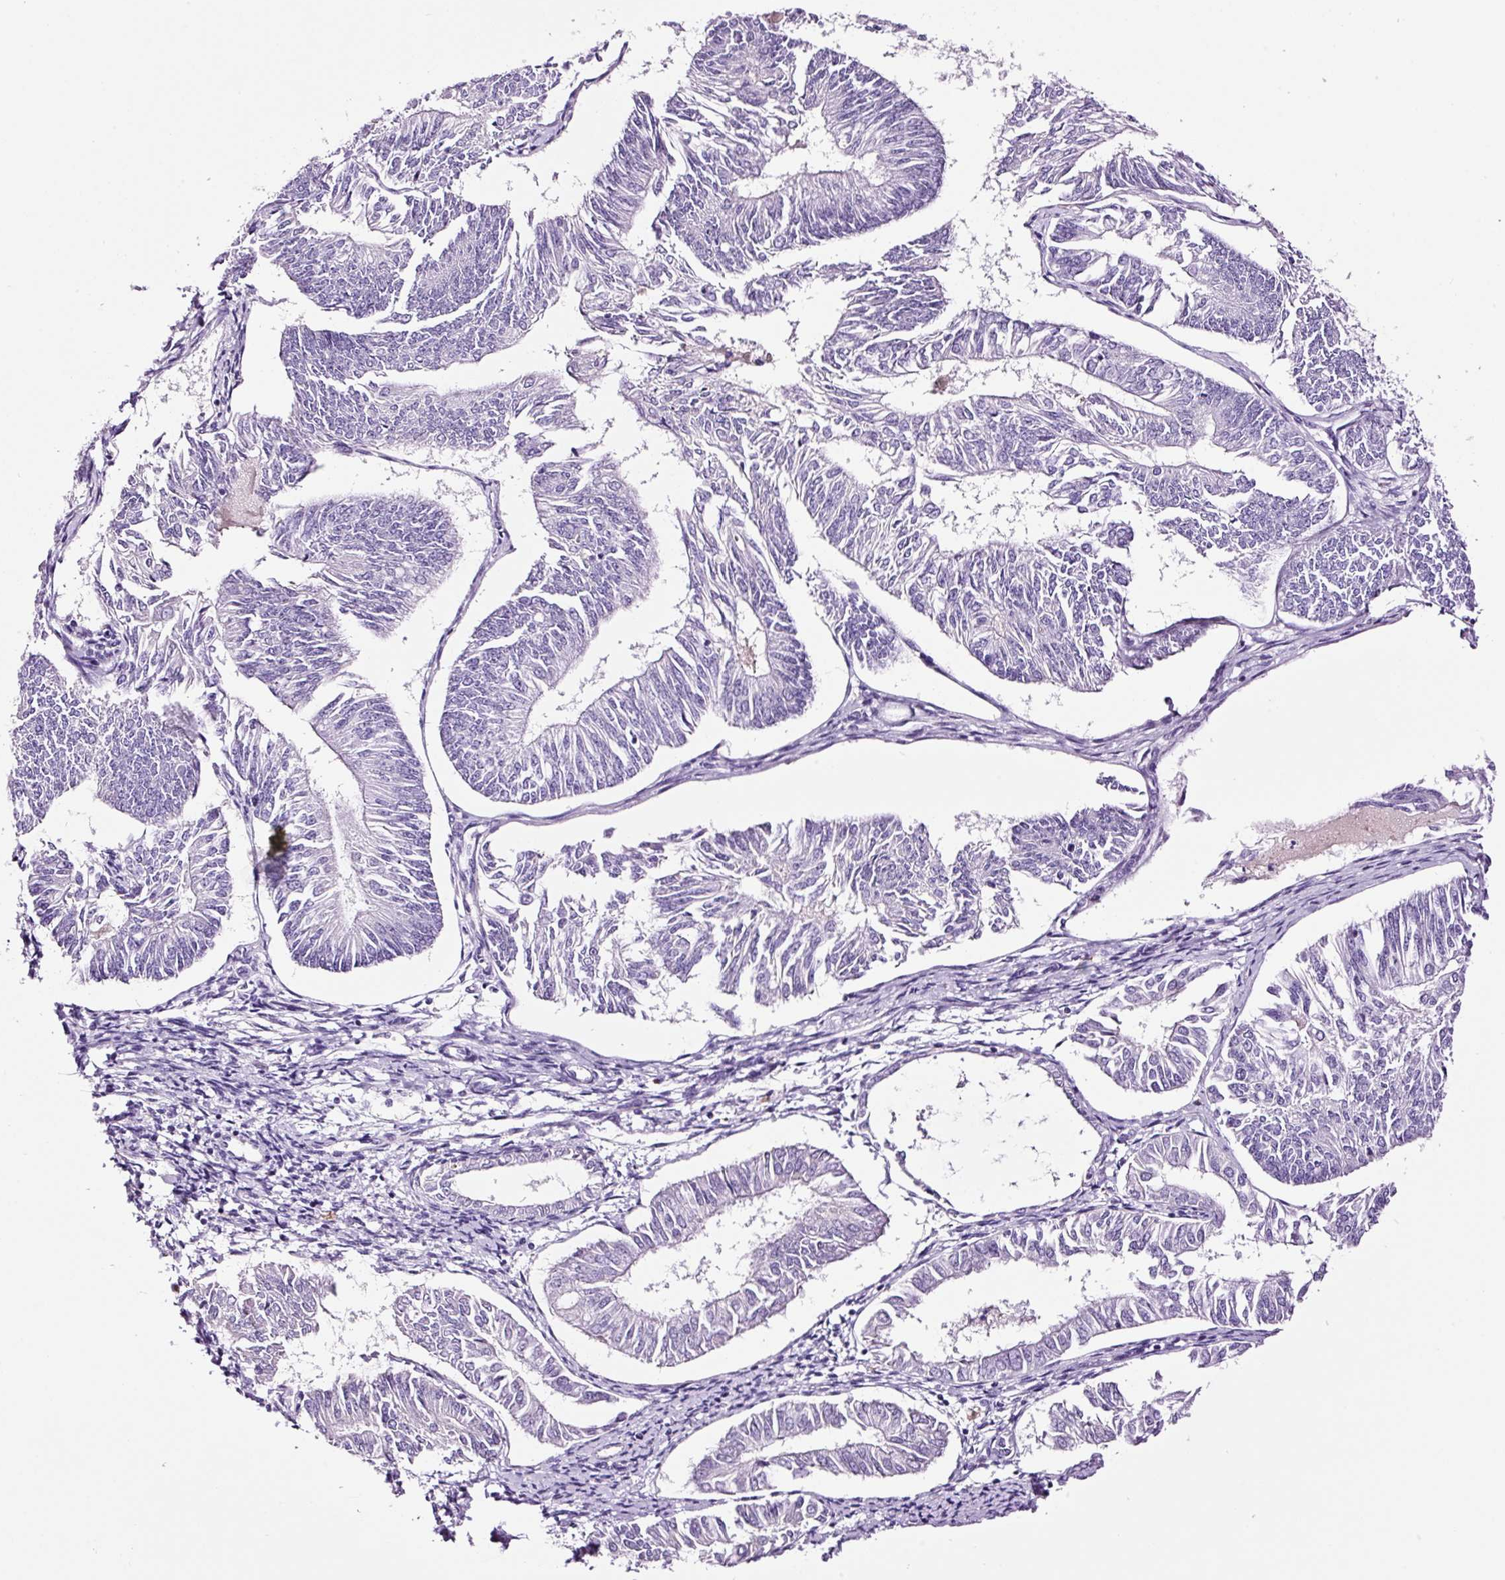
{"staining": {"intensity": "negative", "quantity": "none", "location": "none"}, "tissue": "endometrial cancer", "cell_type": "Tumor cells", "image_type": "cancer", "snomed": [{"axis": "morphology", "description": "Adenocarcinoma, NOS"}, {"axis": "topography", "description": "Endometrium"}], "caption": "A high-resolution micrograph shows immunohistochemistry staining of adenocarcinoma (endometrial), which reveals no significant expression in tumor cells.", "gene": "RTF2", "patient": {"sex": "female", "age": 58}}